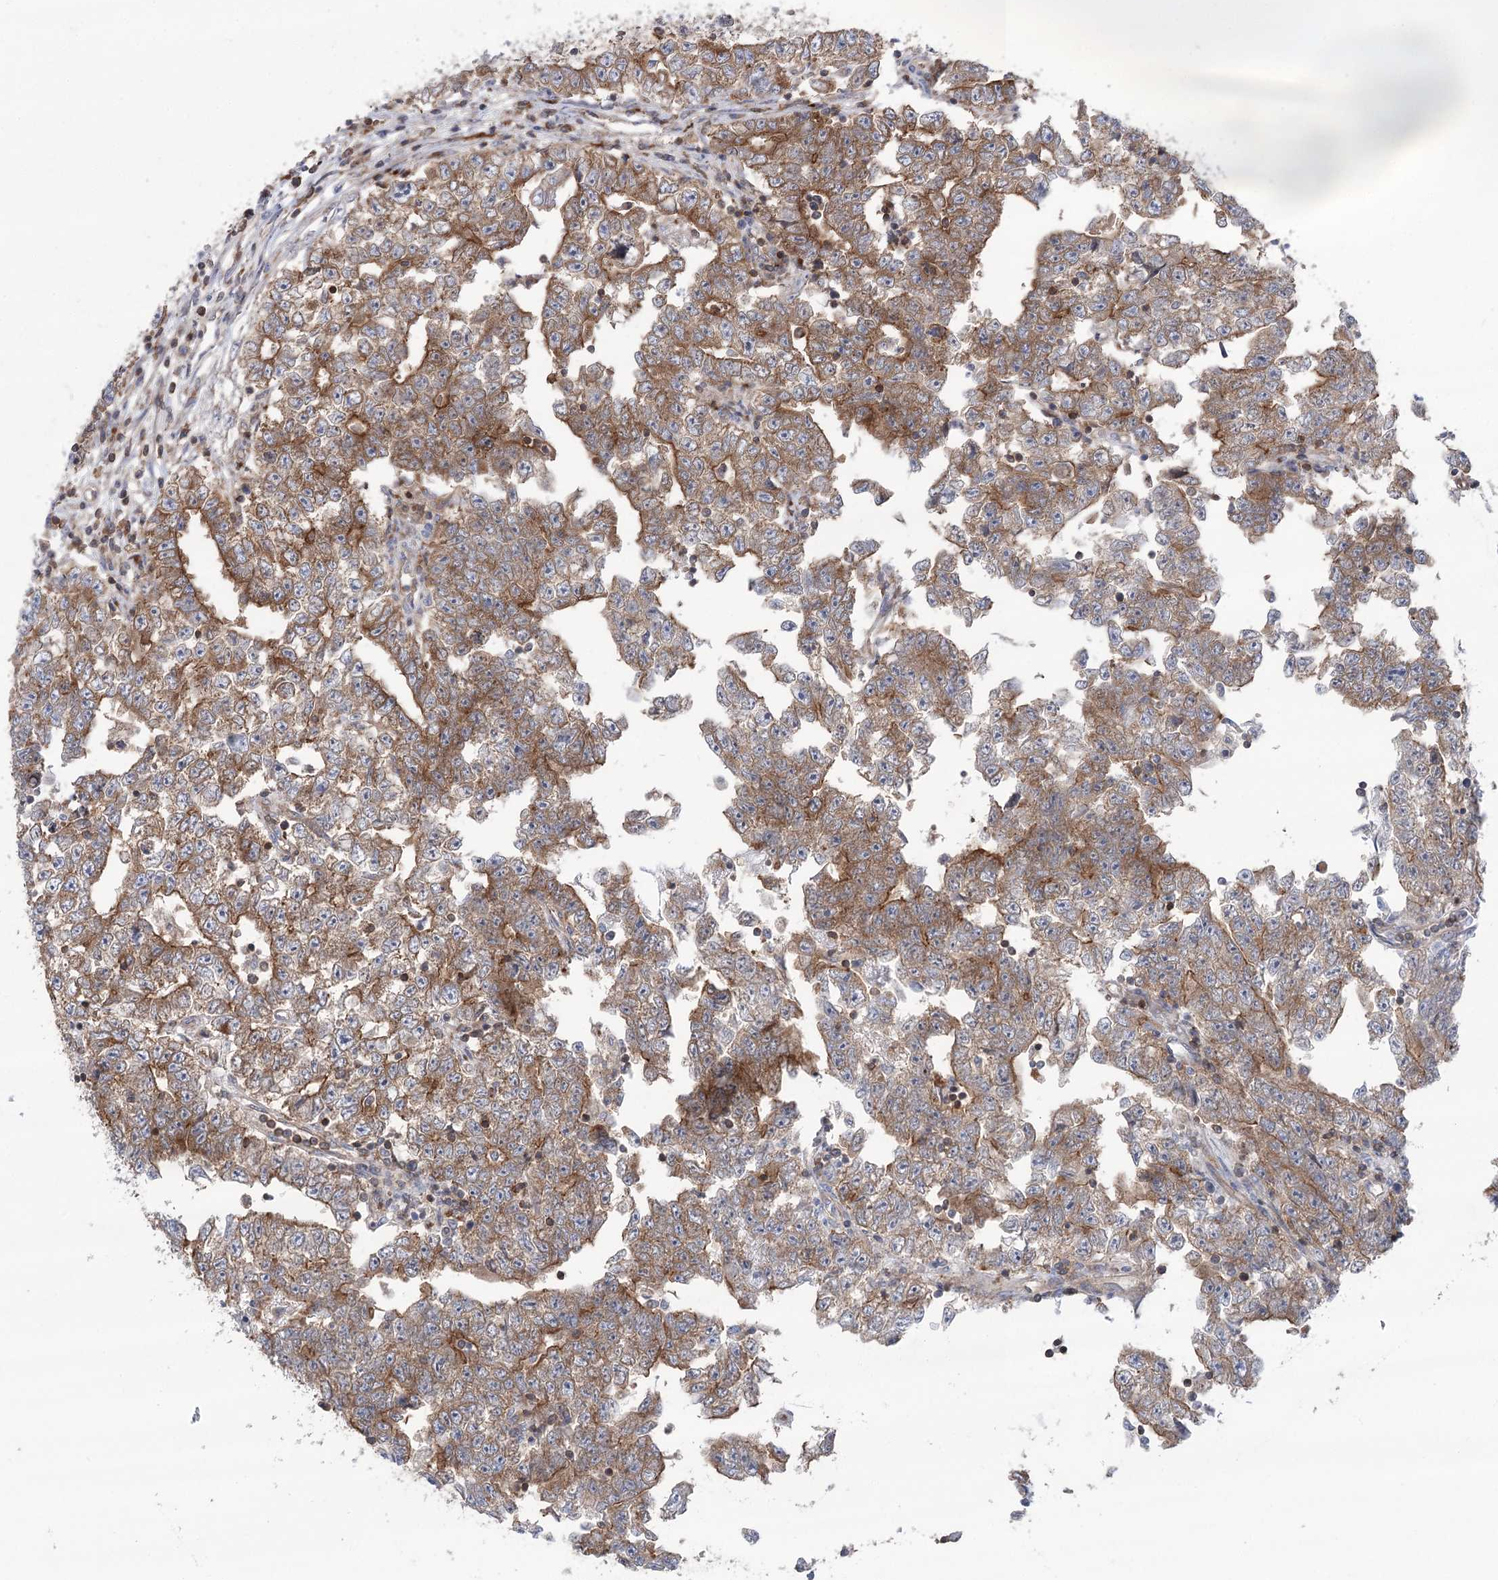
{"staining": {"intensity": "moderate", "quantity": ">75%", "location": "cytoplasmic/membranous"}, "tissue": "testis cancer", "cell_type": "Tumor cells", "image_type": "cancer", "snomed": [{"axis": "morphology", "description": "Carcinoma, Embryonal, NOS"}, {"axis": "topography", "description": "Testis"}], "caption": "DAB (3,3'-diaminobenzidine) immunohistochemical staining of human embryonal carcinoma (testis) displays moderate cytoplasmic/membranous protein positivity in approximately >75% of tumor cells.", "gene": "VPS37B", "patient": {"sex": "male", "age": 25}}